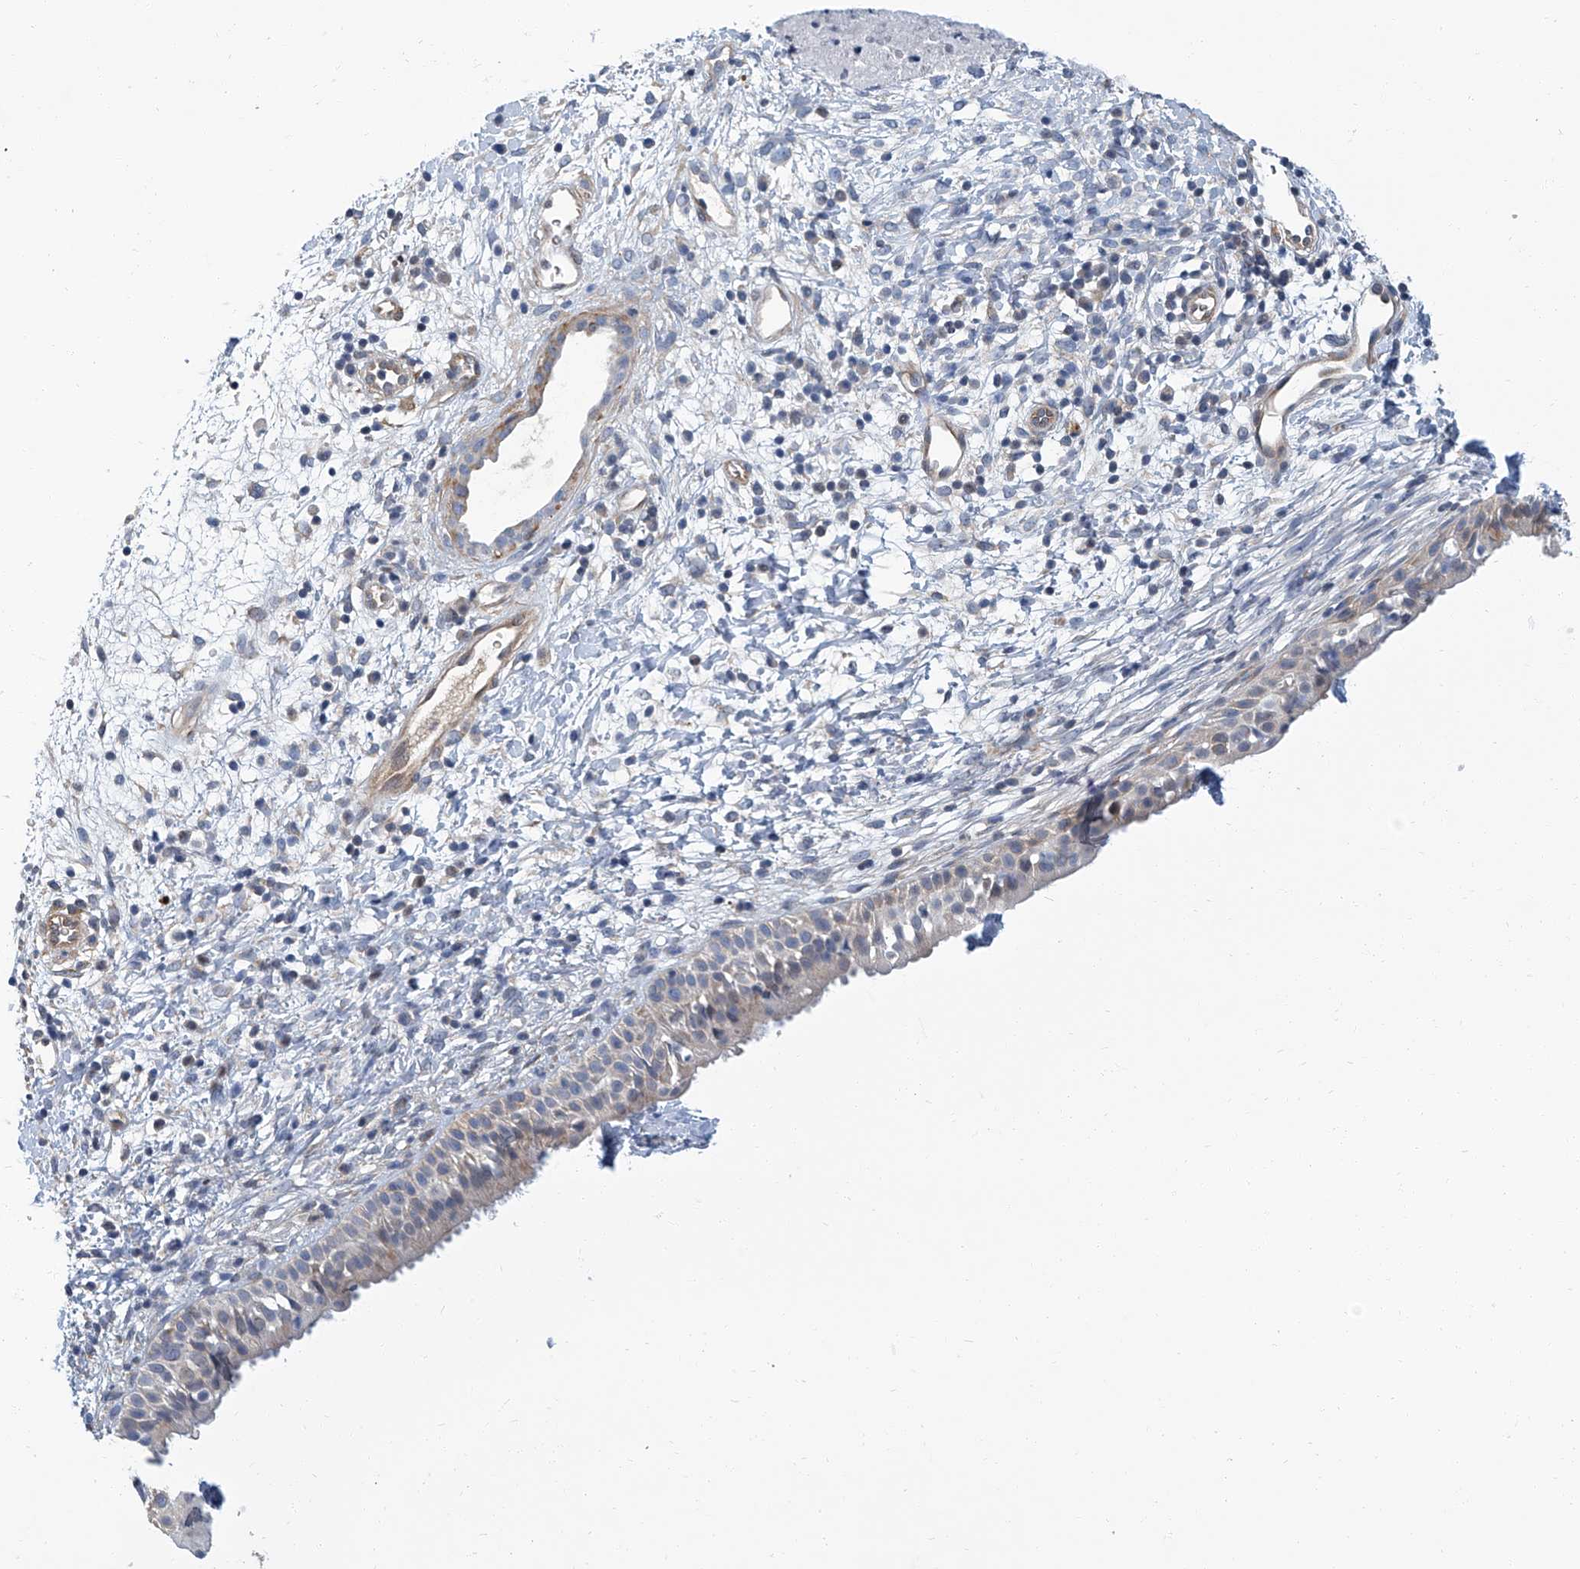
{"staining": {"intensity": "weak", "quantity": "<25%", "location": "cytoplasmic/membranous"}, "tissue": "nasopharynx", "cell_type": "Respiratory epithelial cells", "image_type": "normal", "snomed": [{"axis": "morphology", "description": "Normal tissue, NOS"}, {"axis": "topography", "description": "Nasopharynx"}], "caption": "An image of nasopharynx stained for a protein demonstrates no brown staining in respiratory epithelial cells.", "gene": "PSMB10", "patient": {"sex": "male", "age": 22}}